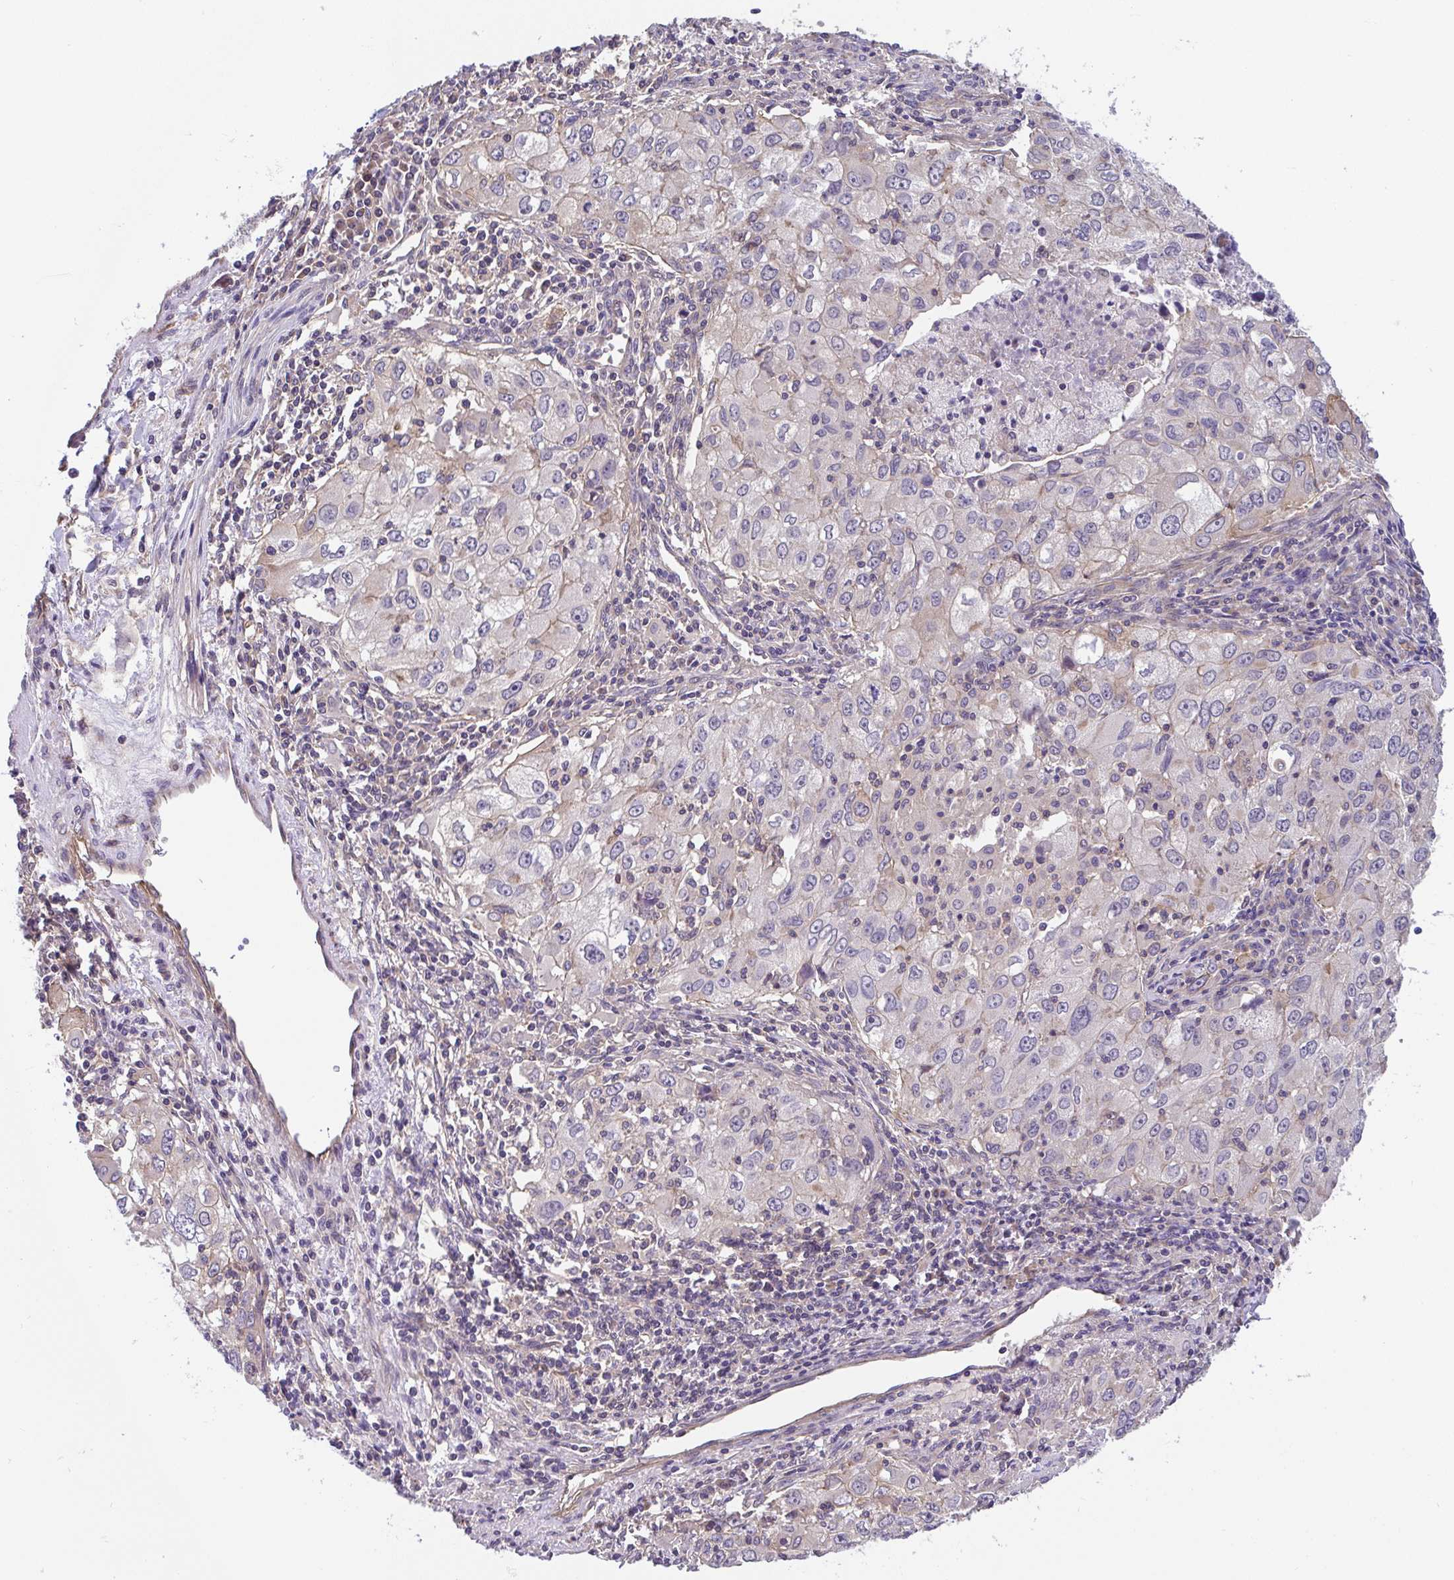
{"staining": {"intensity": "weak", "quantity": "<25%", "location": "cytoplasmic/membranous"}, "tissue": "lung cancer", "cell_type": "Tumor cells", "image_type": "cancer", "snomed": [{"axis": "morphology", "description": "Adenocarcinoma, NOS"}, {"axis": "morphology", "description": "Adenocarcinoma, metastatic, NOS"}, {"axis": "topography", "description": "Lymph node"}, {"axis": "topography", "description": "Lung"}], "caption": "The immunohistochemistry micrograph has no significant positivity in tumor cells of lung metastatic adenocarcinoma tissue.", "gene": "ZNF696", "patient": {"sex": "female", "age": 42}}